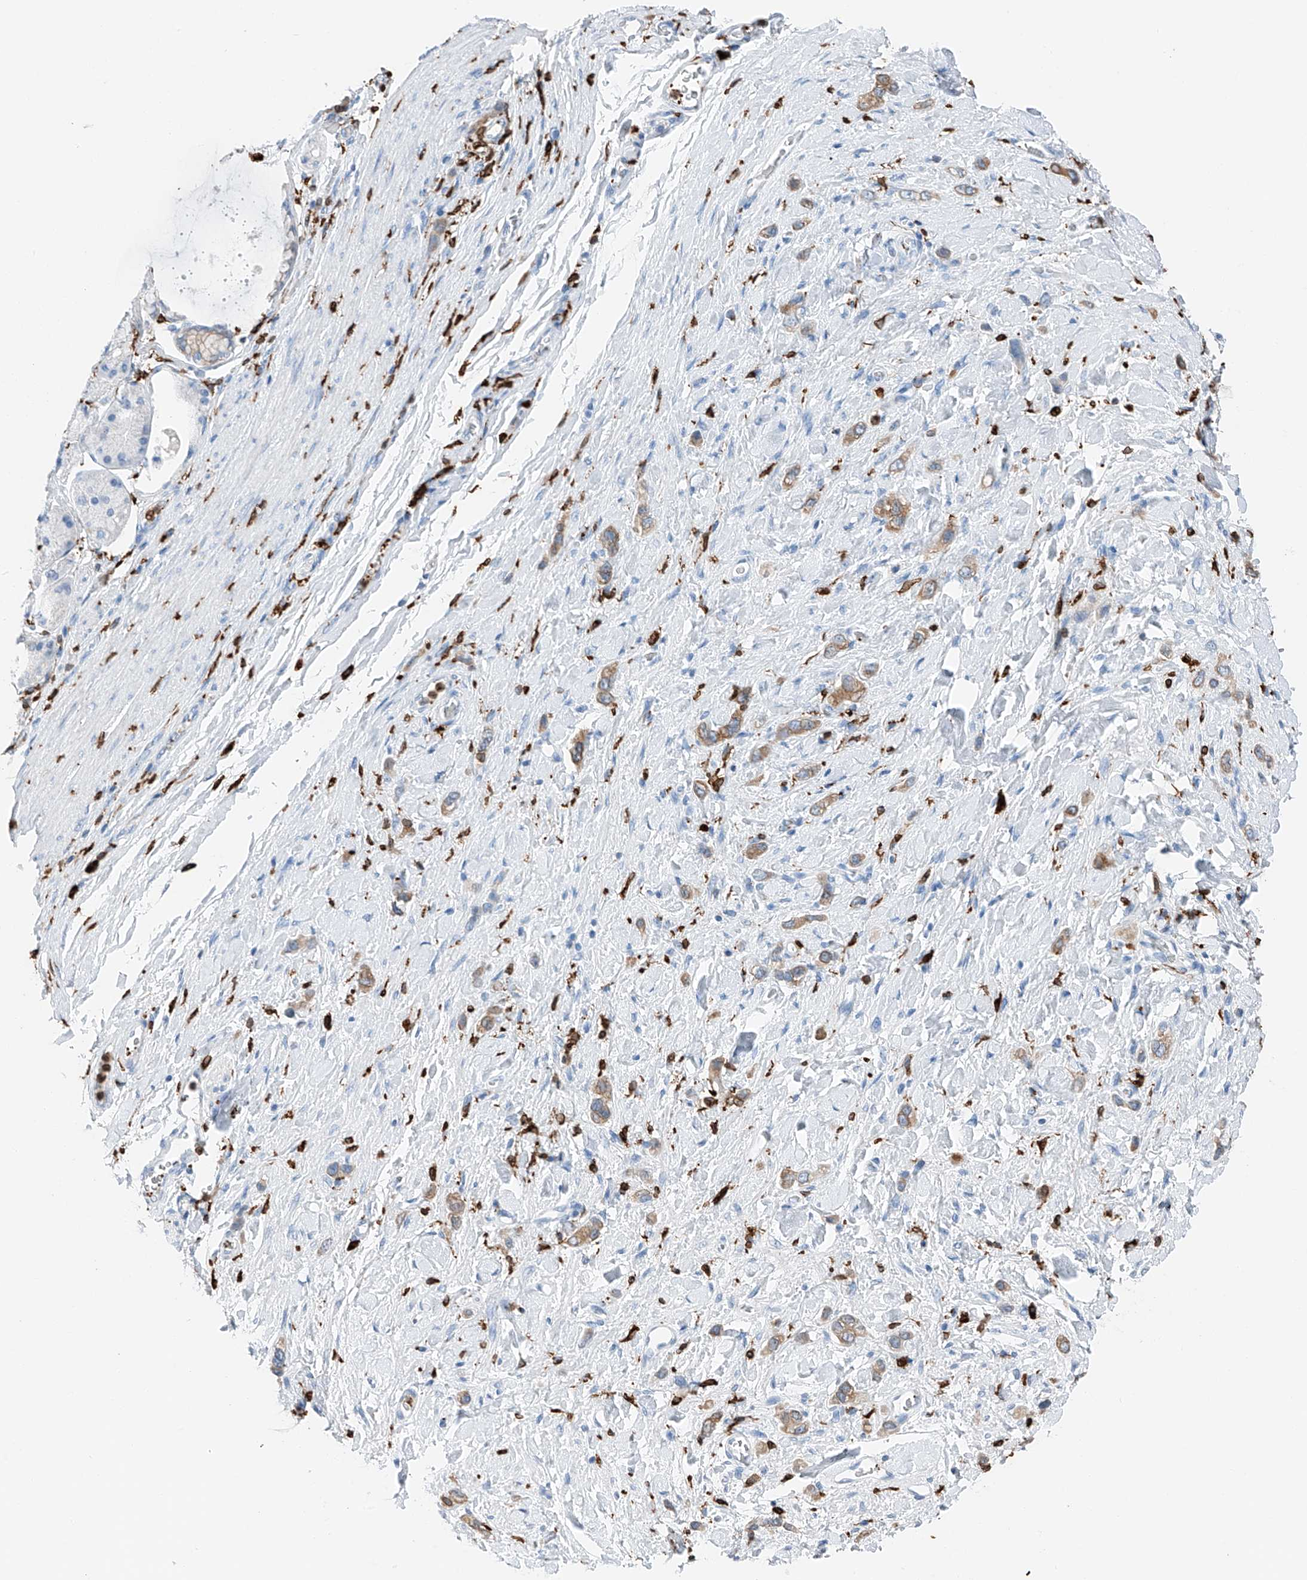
{"staining": {"intensity": "moderate", "quantity": "25%-75%", "location": "cytoplasmic/membranous"}, "tissue": "stomach cancer", "cell_type": "Tumor cells", "image_type": "cancer", "snomed": [{"axis": "morphology", "description": "Adenocarcinoma, NOS"}, {"axis": "topography", "description": "Stomach"}], "caption": "Stomach cancer stained with a protein marker exhibits moderate staining in tumor cells.", "gene": "TBXAS1", "patient": {"sex": "female", "age": 65}}